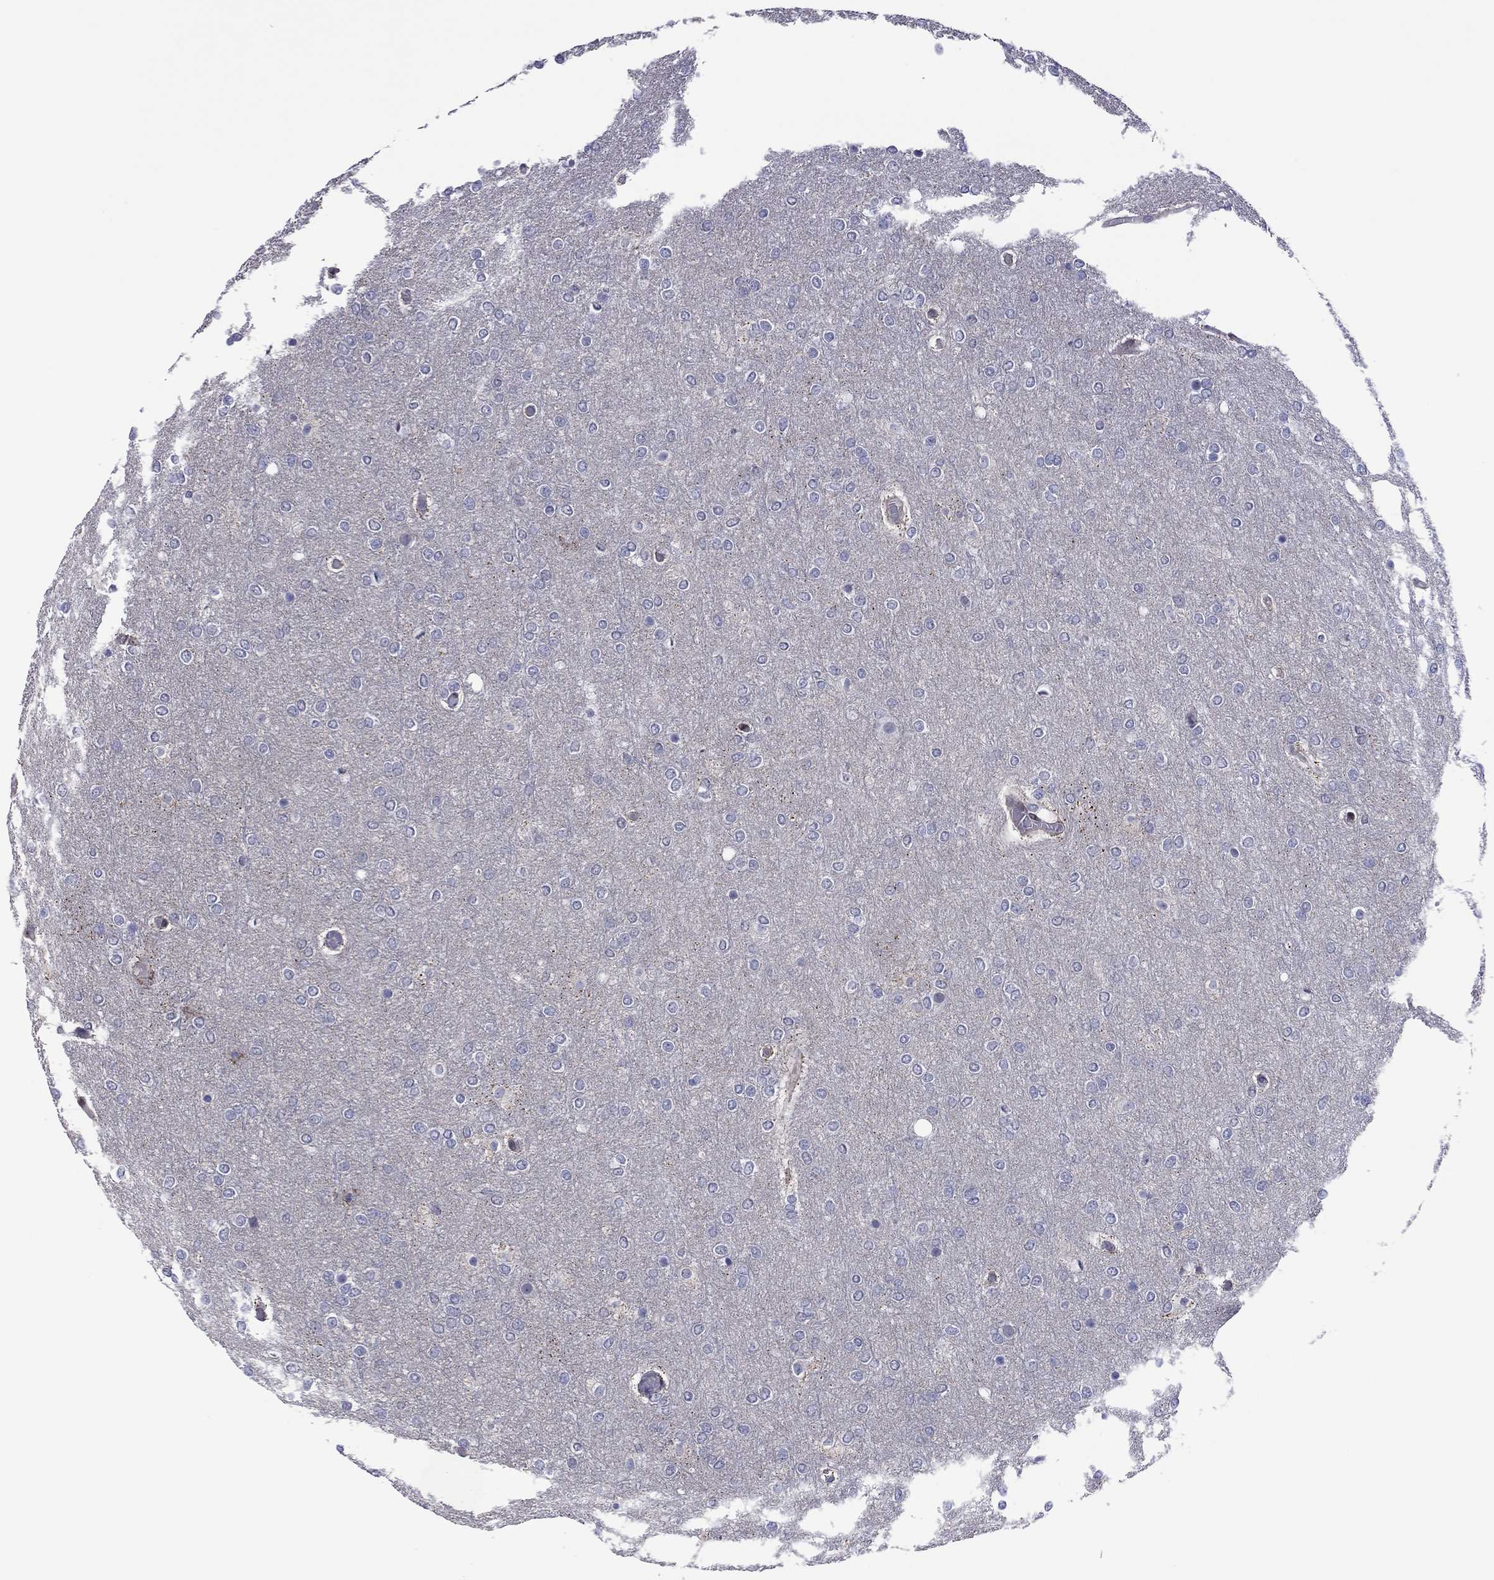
{"staining": {"intensity": "negative", "quantity": "none", "location": "none"}, "tissue": "glioma", "cell_type": "Tumor cells", "image_type": "cancer", "snomed": [{"axis": "morphology", "description": "Glioma, malignant, High grade"}, {"axis": "topography", "description": "Brain"}], "caption": "High power microscopy image of an immunohistochemistry histopathology image of high-grade glioma (malignant), revealing no significant positivity in tumor cells.", "gene": "POU5F2", "patient": {"sex": "female", "age": 61}}